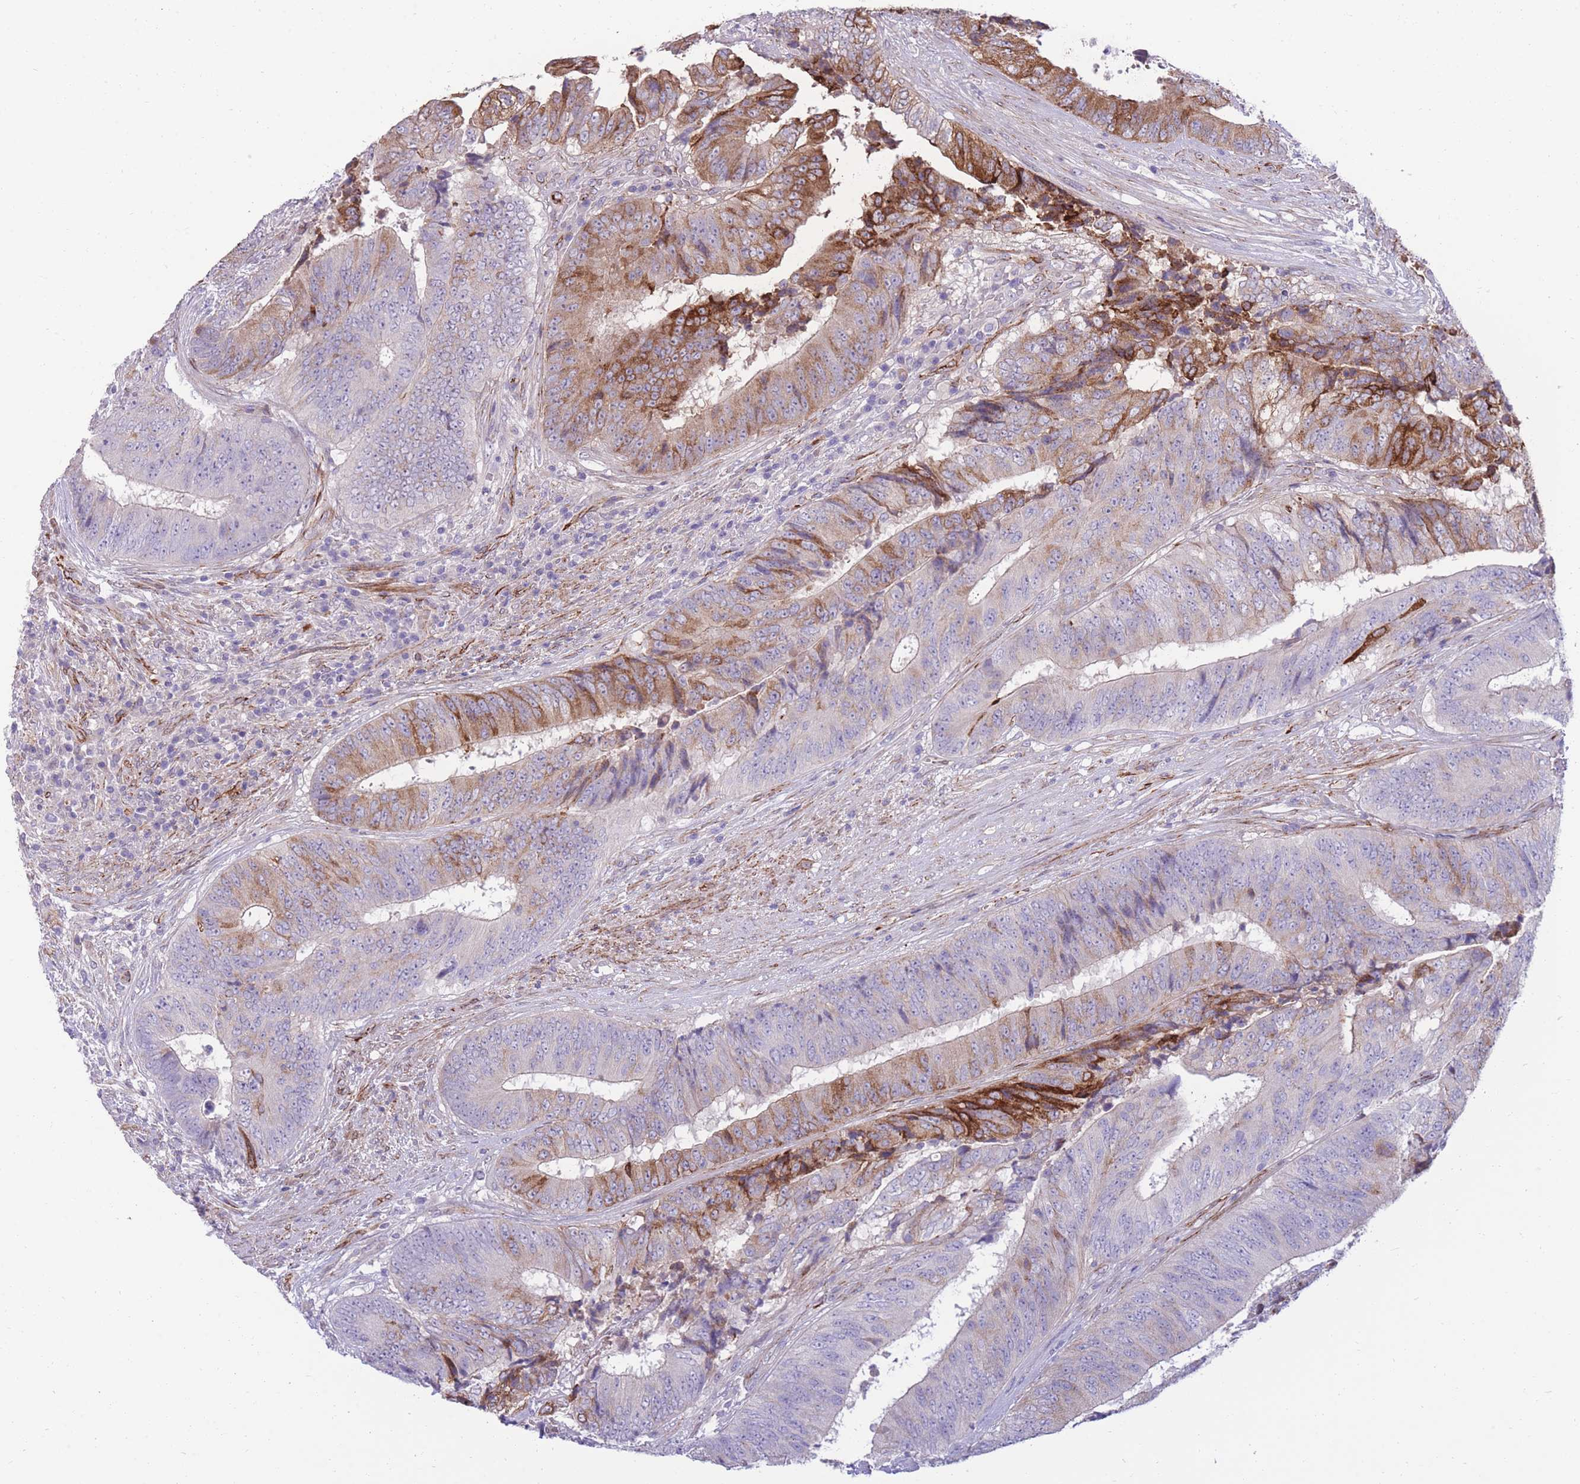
{"staining": {"intensity": "strong", "quantity": "<25%", "location": "cytoplasmic/membranous"}, "tissue": "colorectal cancer", "cell_type": "Tumor cells", "image_type": "cancer", "snomed": [{"axis": "morphology", "description": "Adenocarcinoma, NOS"}, {"axis": "topography", "description": "Rectum"}], "caption": "Colorectal cancer (adenocarcinoma) tissue displays strong cytoplasmic/membranous staining in approximately <25% of tumor cells, visualized by immunohistochemistry. Nuclei are stained in blue.", "gene": "RGS11", "patient": {"sex": "male", "age": 72}}